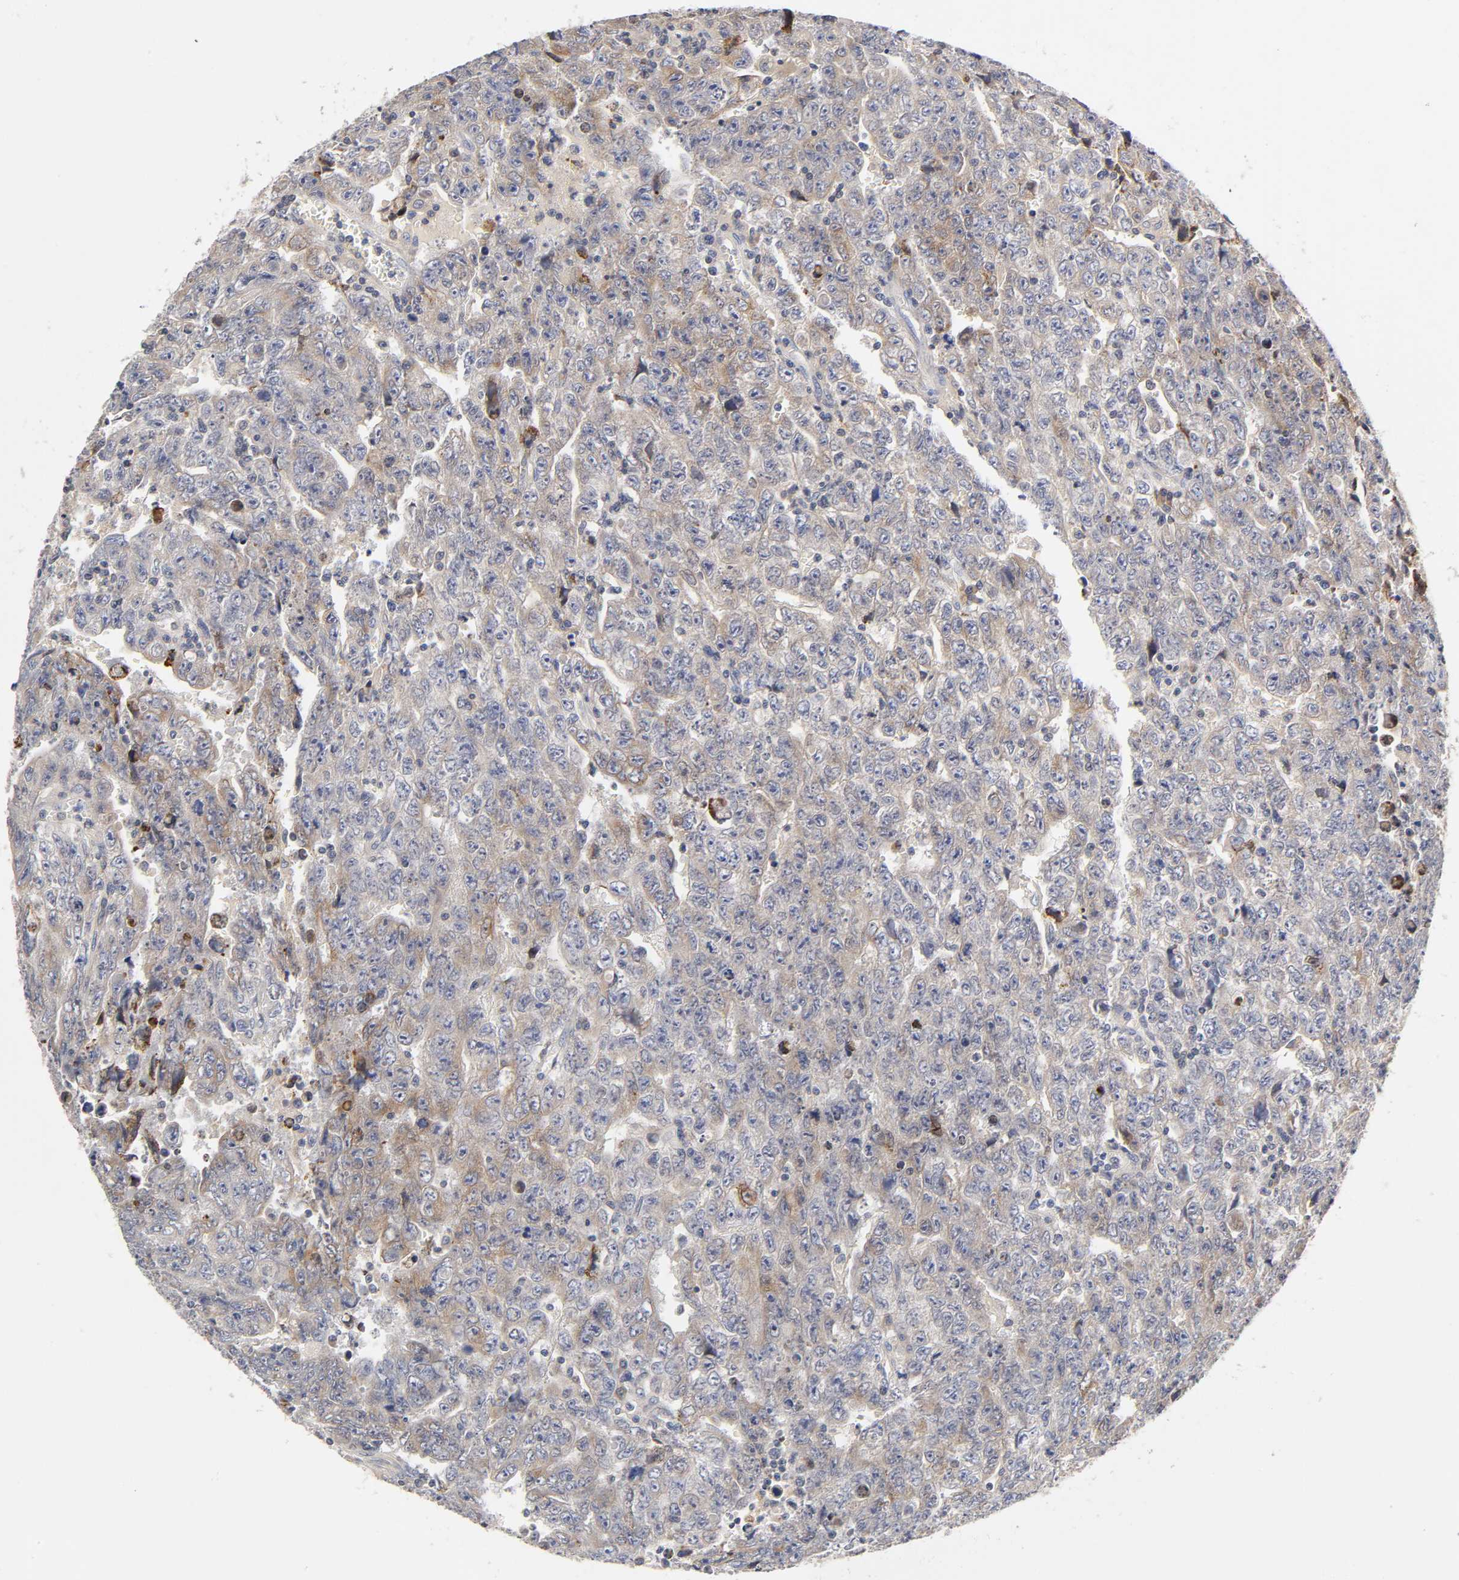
{"staining": {"intensity": "weak", "quantity": ">75%", "location": "cytoplasmic/membranous"}, "tissue": "testis cancer", "cell_type": "Tumor cells", "image_type": "cancer", "snomed": [{"axis": "morphology", "description": "Carcinoma, Embryonal, NOS"}, {"axis": "topography", "description": "Testis"}], "caption": "Weak cytoplasmic/membranous positivity for a protein is identified in approximately >75% of tumor cells of testis cancer using immunohistochemistry (IHC).", "gene": "RHOA", "patient": {"sex": "male", "age": 28}}